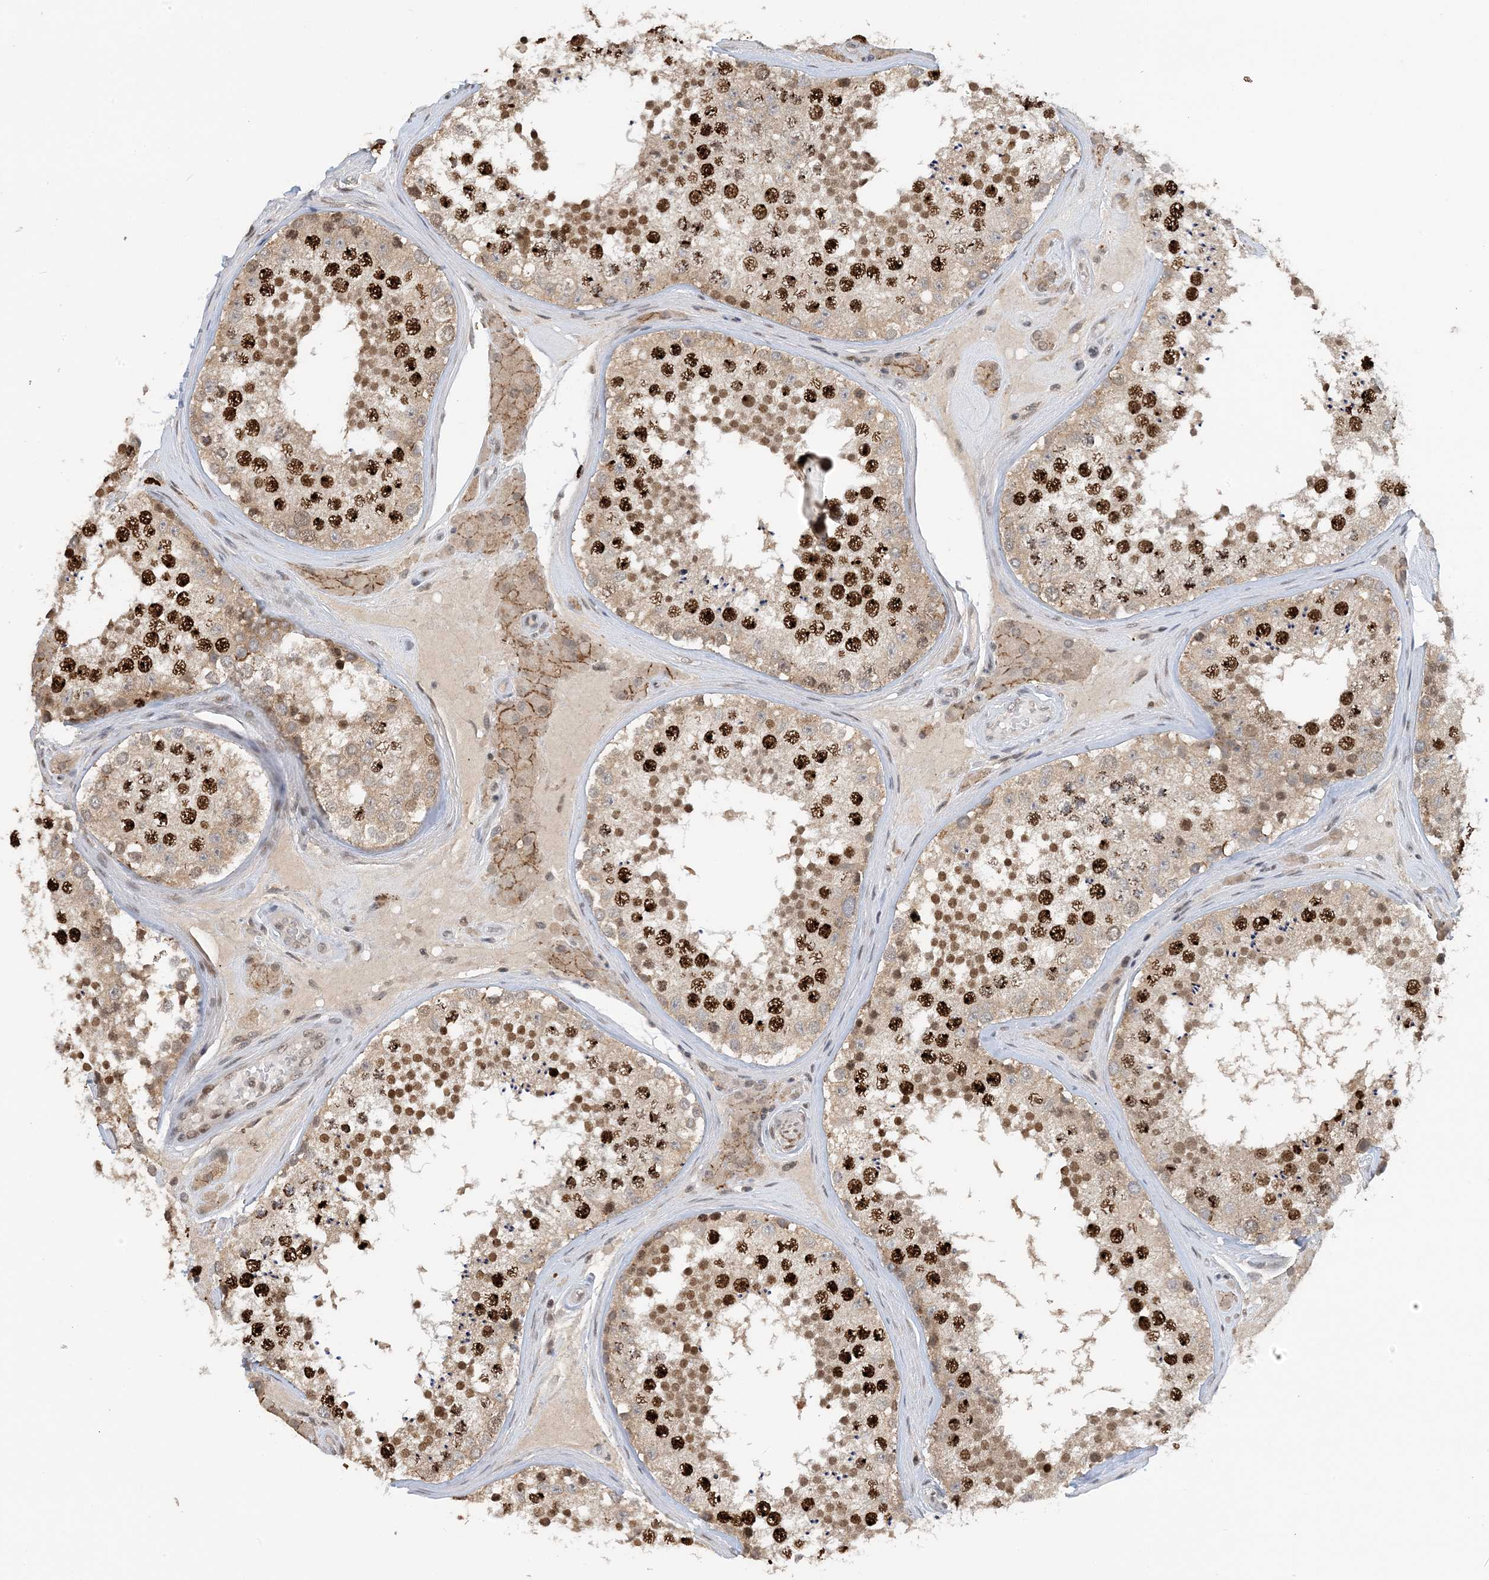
{"staining": {"intensity": "strong", "quantity": "25%-75%", "location": "nuclear"}, "tissue": "testis", "cell_type": "Cells in seminiferous ducts", "image_type": "normal", "snomed": [{"axis": "morphology", "description": "Normal tissue, NOS"}, {"axis": "topography", "description": "Testis"}], "caption": "Immunohistochemistry (IHC) (DAB (3,3'-diaminobenzidine)) staining of unremarkable testis demonstrates strong nuclear protein expression in about 25%-75% of cells in seminiferous ducts.", "gene": "ACYP2", "patient": {"sex": "male", "age": 46}}